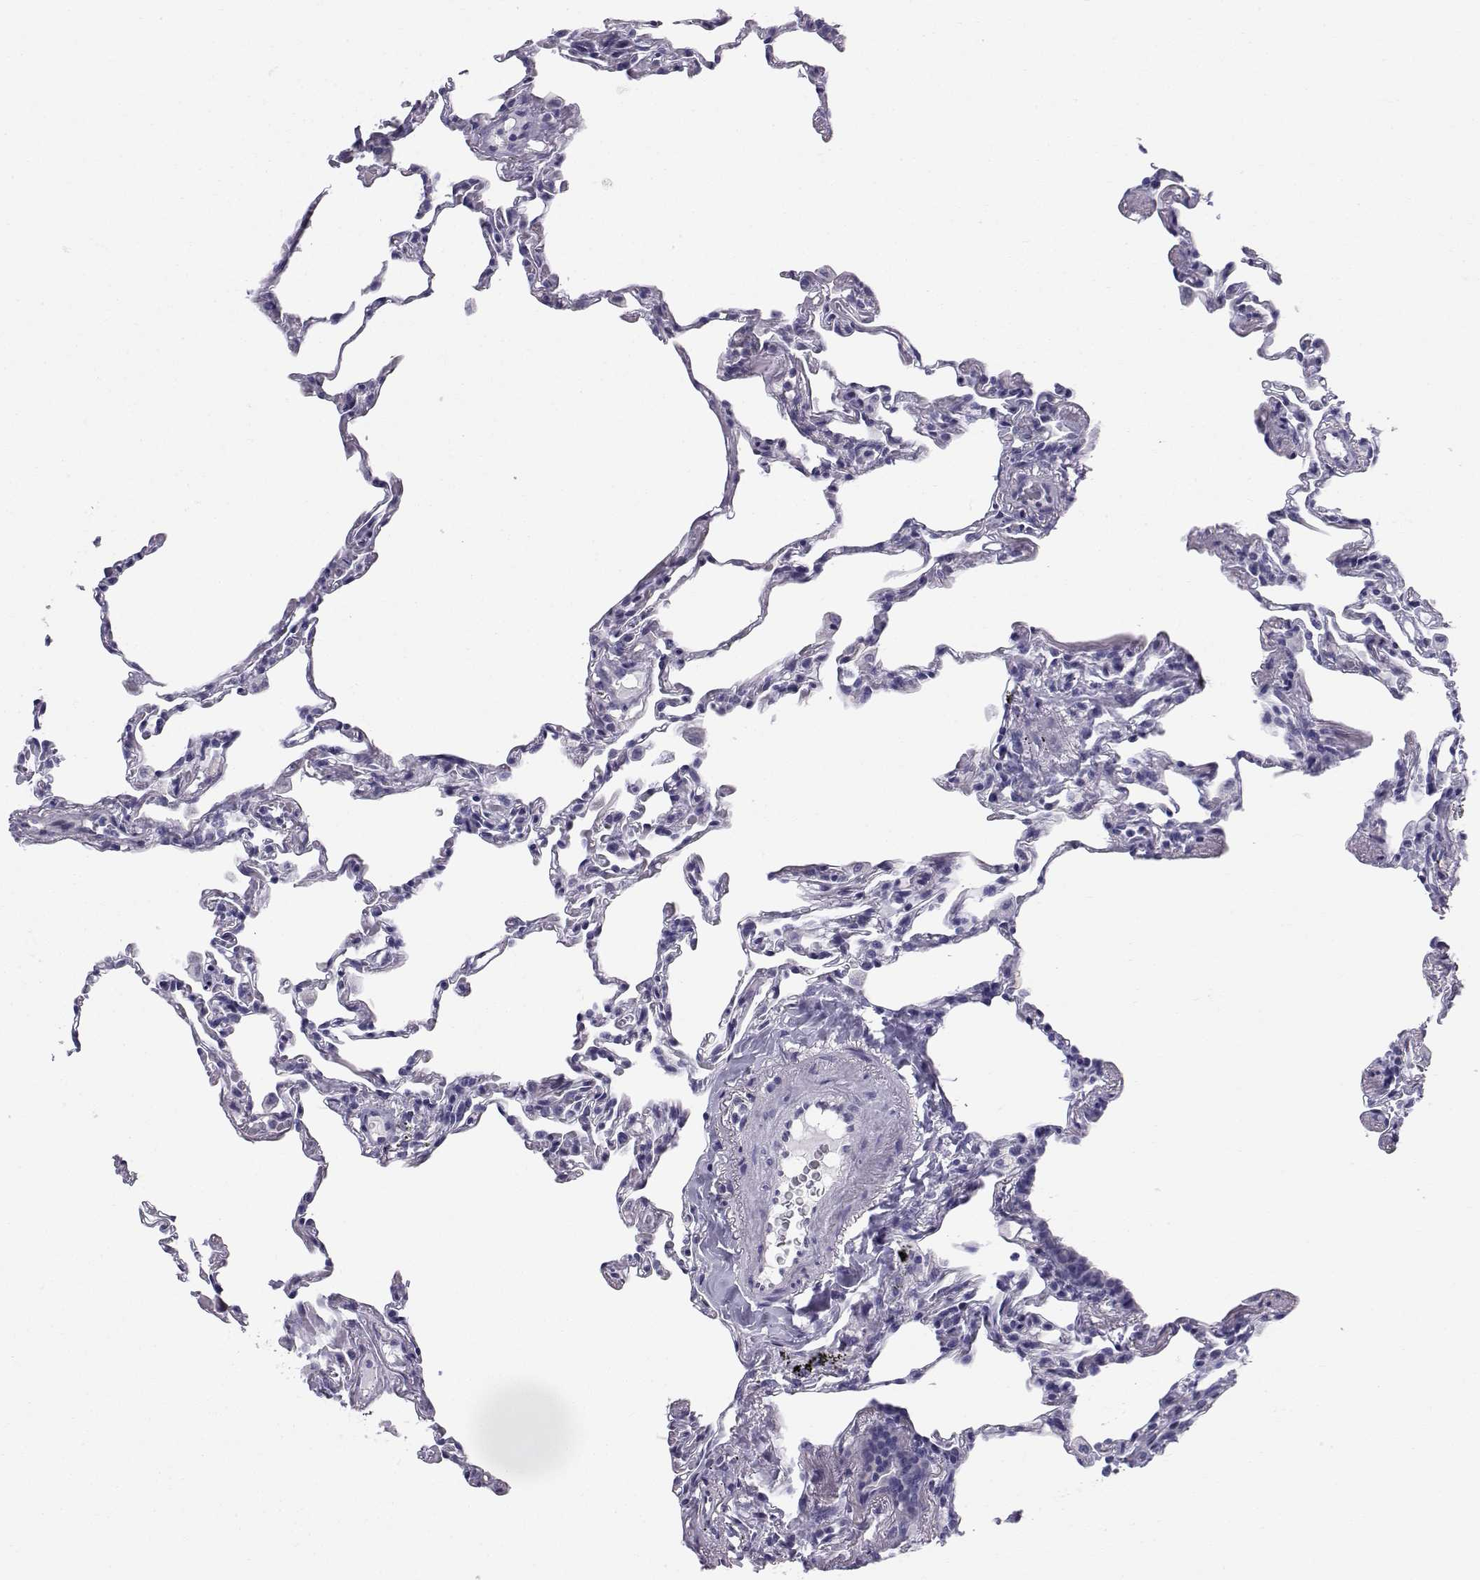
{"staining": {"intensity": "negative", "quantity": "none", "location": "none"}, "tissue": "lung", "cell_type": "Alveolar cells", "image_type": "normal", "snomed": [{"axis": "morphology", "description": "Normal tissue, NOS"}, {"axis": "topography", "description": "Lung"}], "caption": "This is an IHC image of benign human lung. There is no positivity in alveolar cells.", "gene": "RNASE12", "patient": {"sex": "female", "age": 57}}